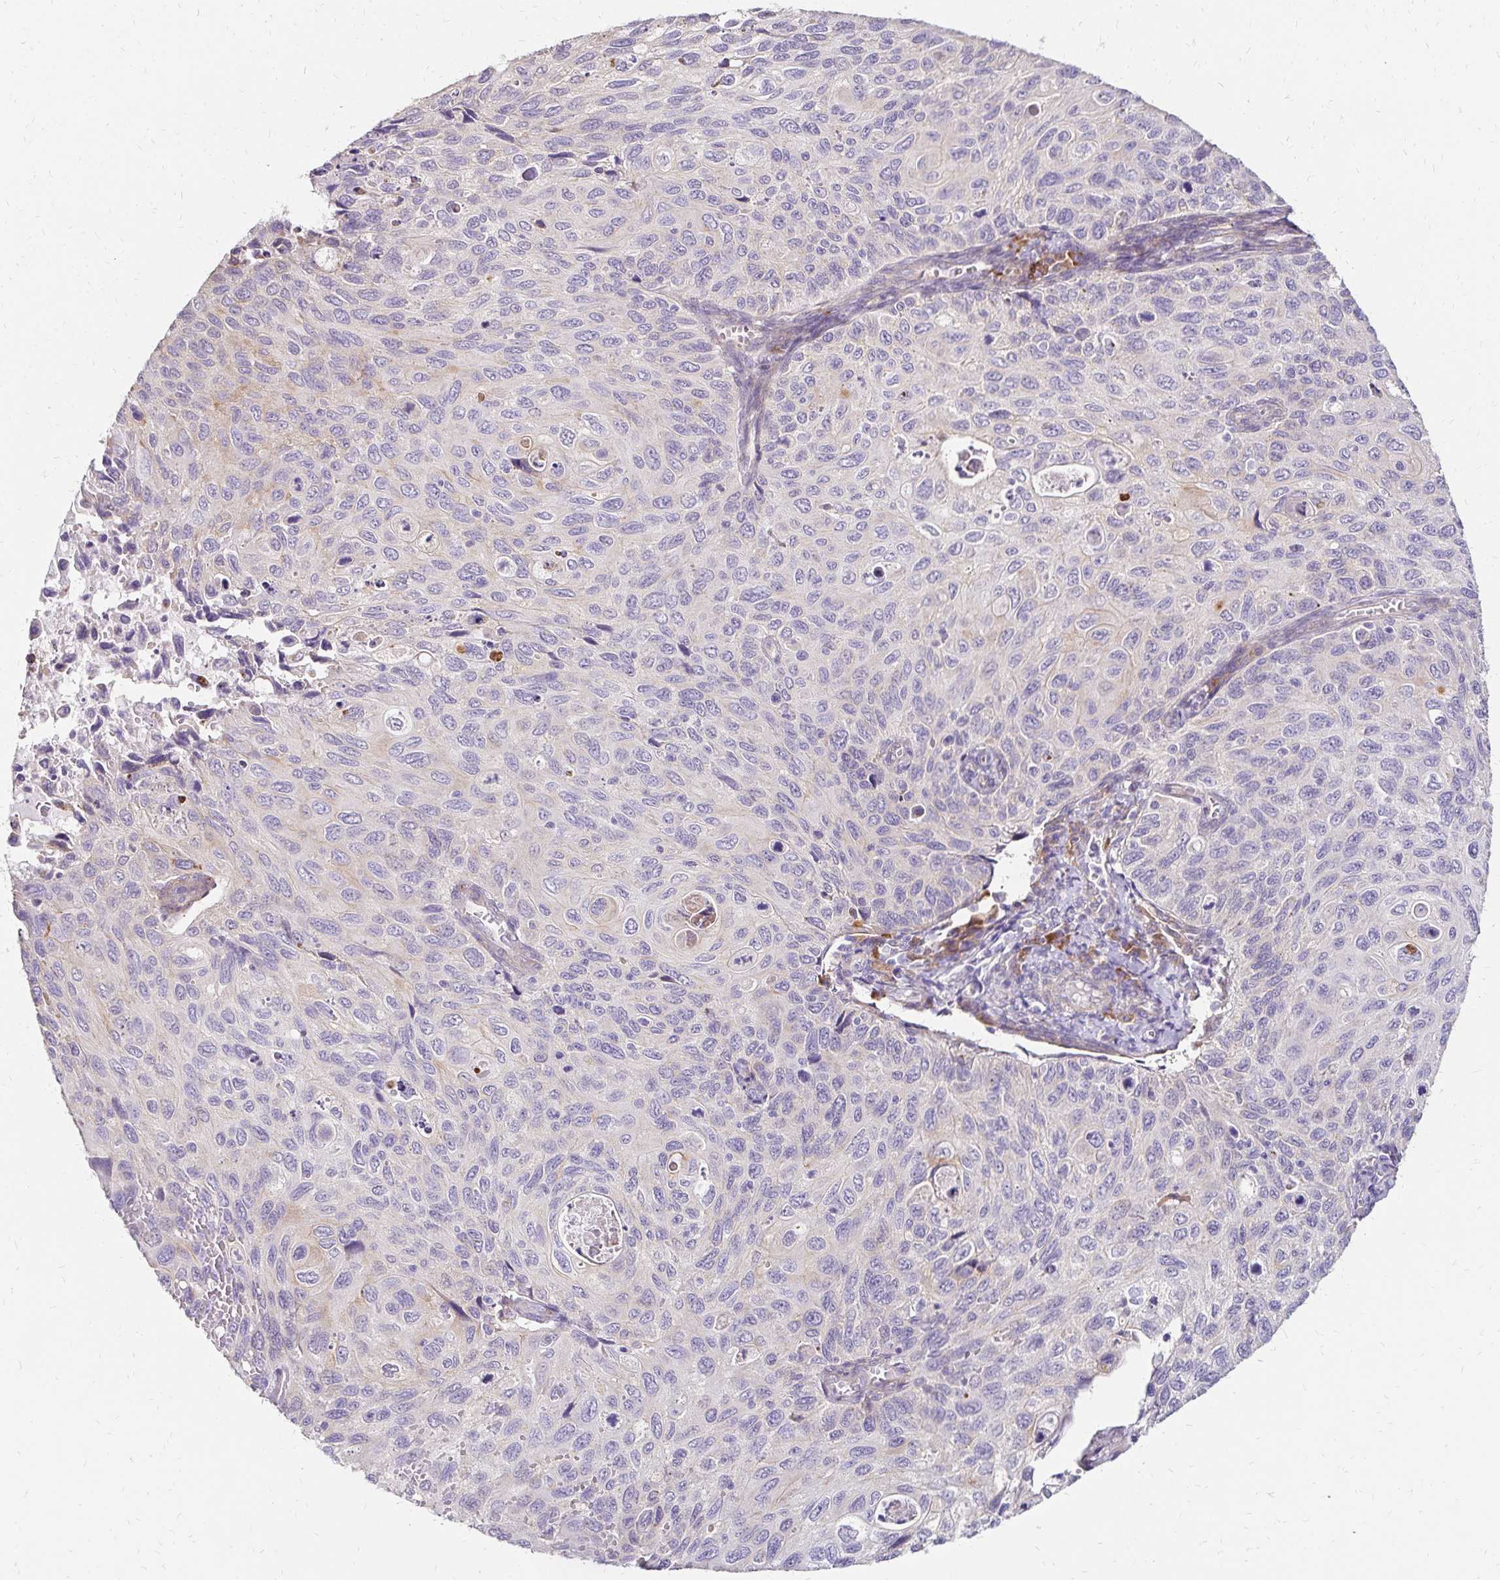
{"staining": {"intensity": "negative", "quantity": "none", "location": "none"}, "tissue": "cervical cancer", "cell_type": "Tumor cells", "image_type": "cancer", "snomed": [{"axis": "morphology", "description": "Squamous cell carcinoma, NOS"}, {"axis": "topography", "description": "Cervix"}], "caption": "Immunohistochemical staining of human cervical squamous cell carcinoma shows no significant positivity in tumor cells.", "gene": "PRIMA1", "patient": {"sex": "female", "age": 70}}